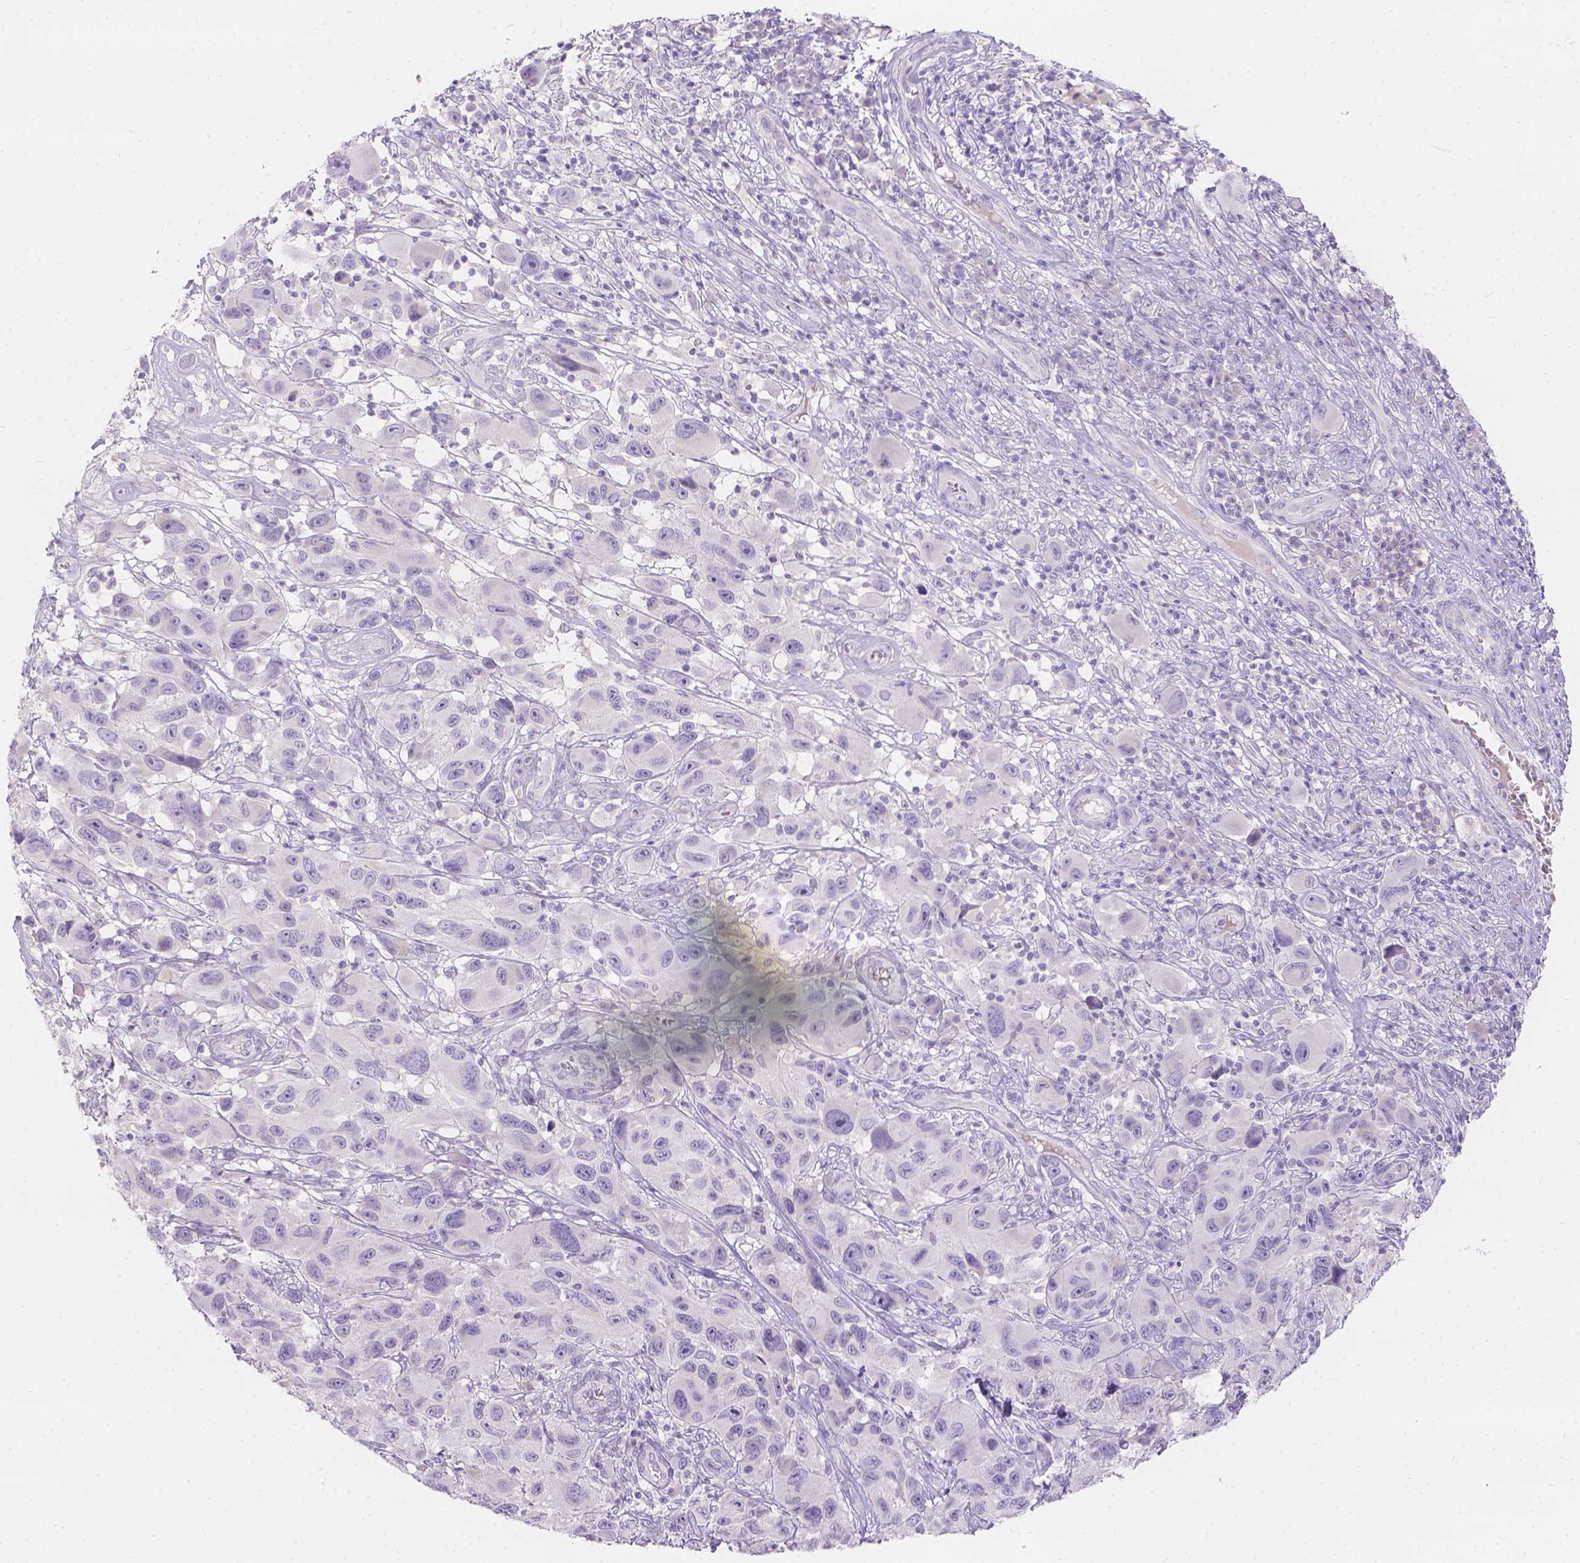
{"staining": {"intensity": "negative", "quantity": "none", "location": "none"}, "tissue": "melanoma", "cell_type": "Tumor cells", "image_type": "cancer", "snomed": [{"axis": "morphology", "description": "Malignant melanoma, NOS"}, {"axis": "topography", "description": "Skin"}], "caption": "Tumor cells show no significant protein expression in melanoma.", "gene": "HTN3", "patient": {"sex": "male", "age": 53}}